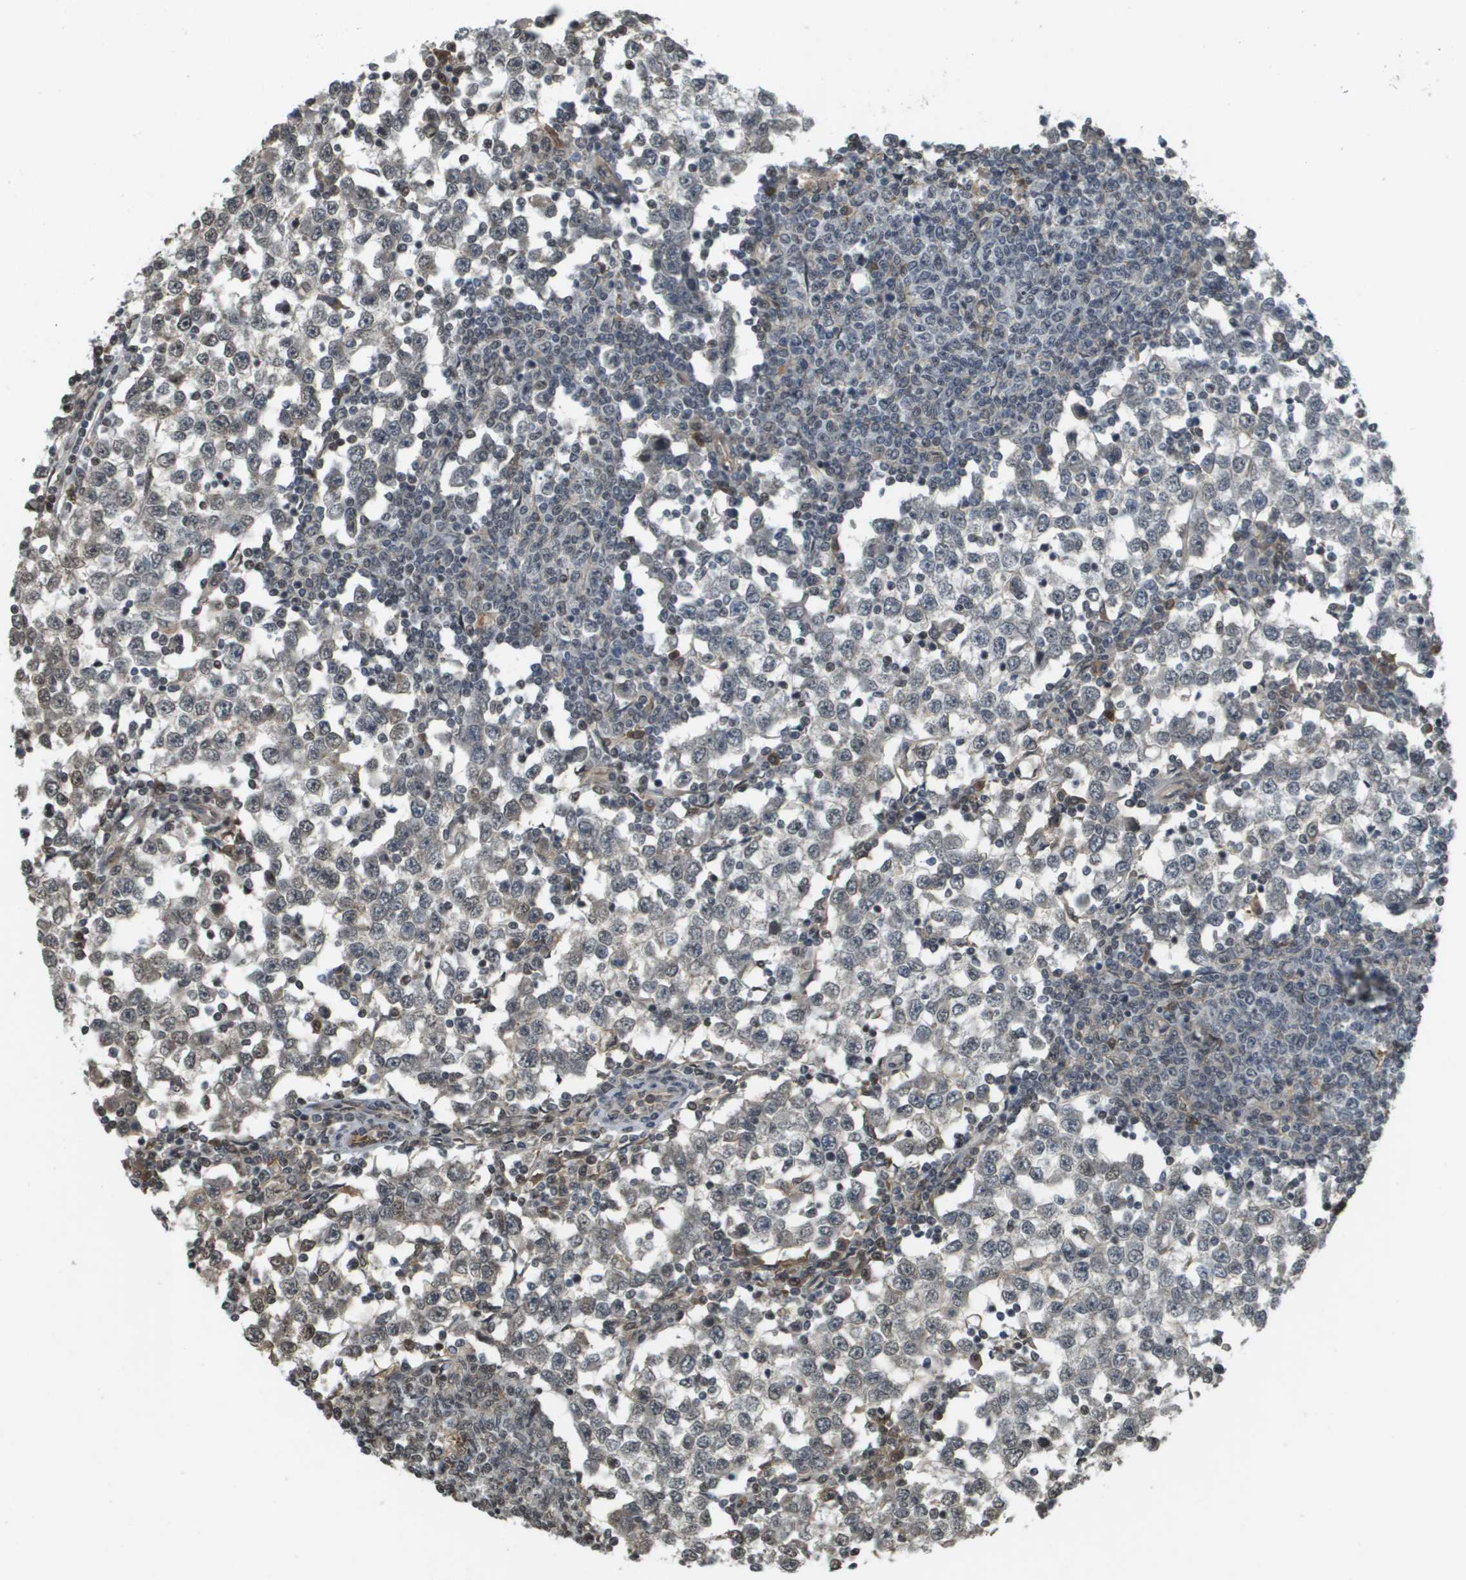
{"staining": {"intensity": "weak", "quantity": "<25%", "location": "nuclear"}, "tissue": "testis cancer", "cell_type": "Tumor cells", "image_type": "cancer", "snomed": [{"axis": "morphology", "description": "Seminoma, NOS"}, {"axis": "topography", "description": "Testis"}], "caption": "An image of human testis cancer is negative for staining in tumor cells.", "gene": "NDRG2", "patient": {"sex": "male", "age": 65}}